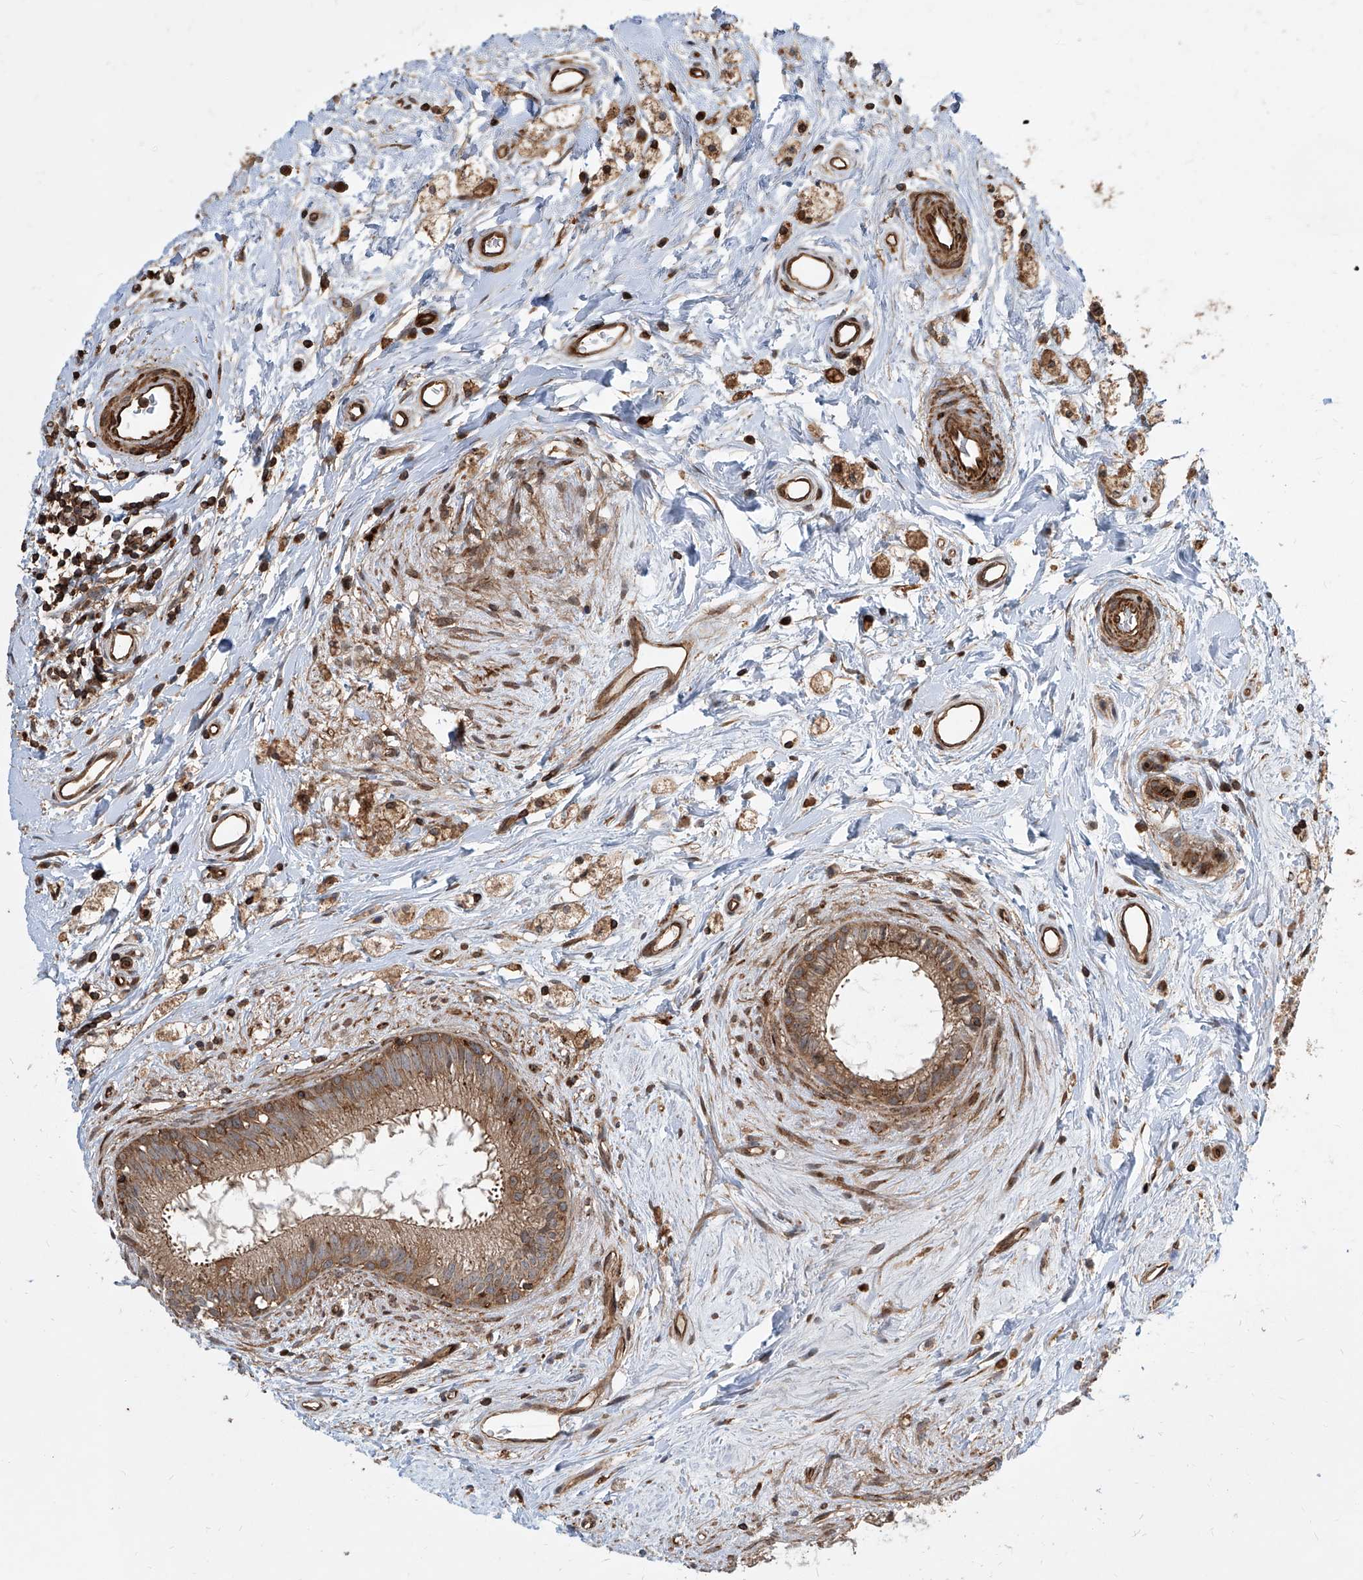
{"staining": {"intensity": "moderate", "quantity": ">75%", "location": "cytoplasmic/membranous"}, "tissue": "epididymis", "cell_type": "Glandular cells", "image_type": "normal", "snomed": [{"axis": "morphology", "description": "Normal tissue, NOS"}, {"axis": "topography", "description": "Epididymis"}], "caption": "Epididymis stained with a brown dye shows moderate cytoplasmic/membranous positive staining in about >75% of glandular cells.", "gene": "MAGED2", "patient": {"sex": "male", "age": 80}}